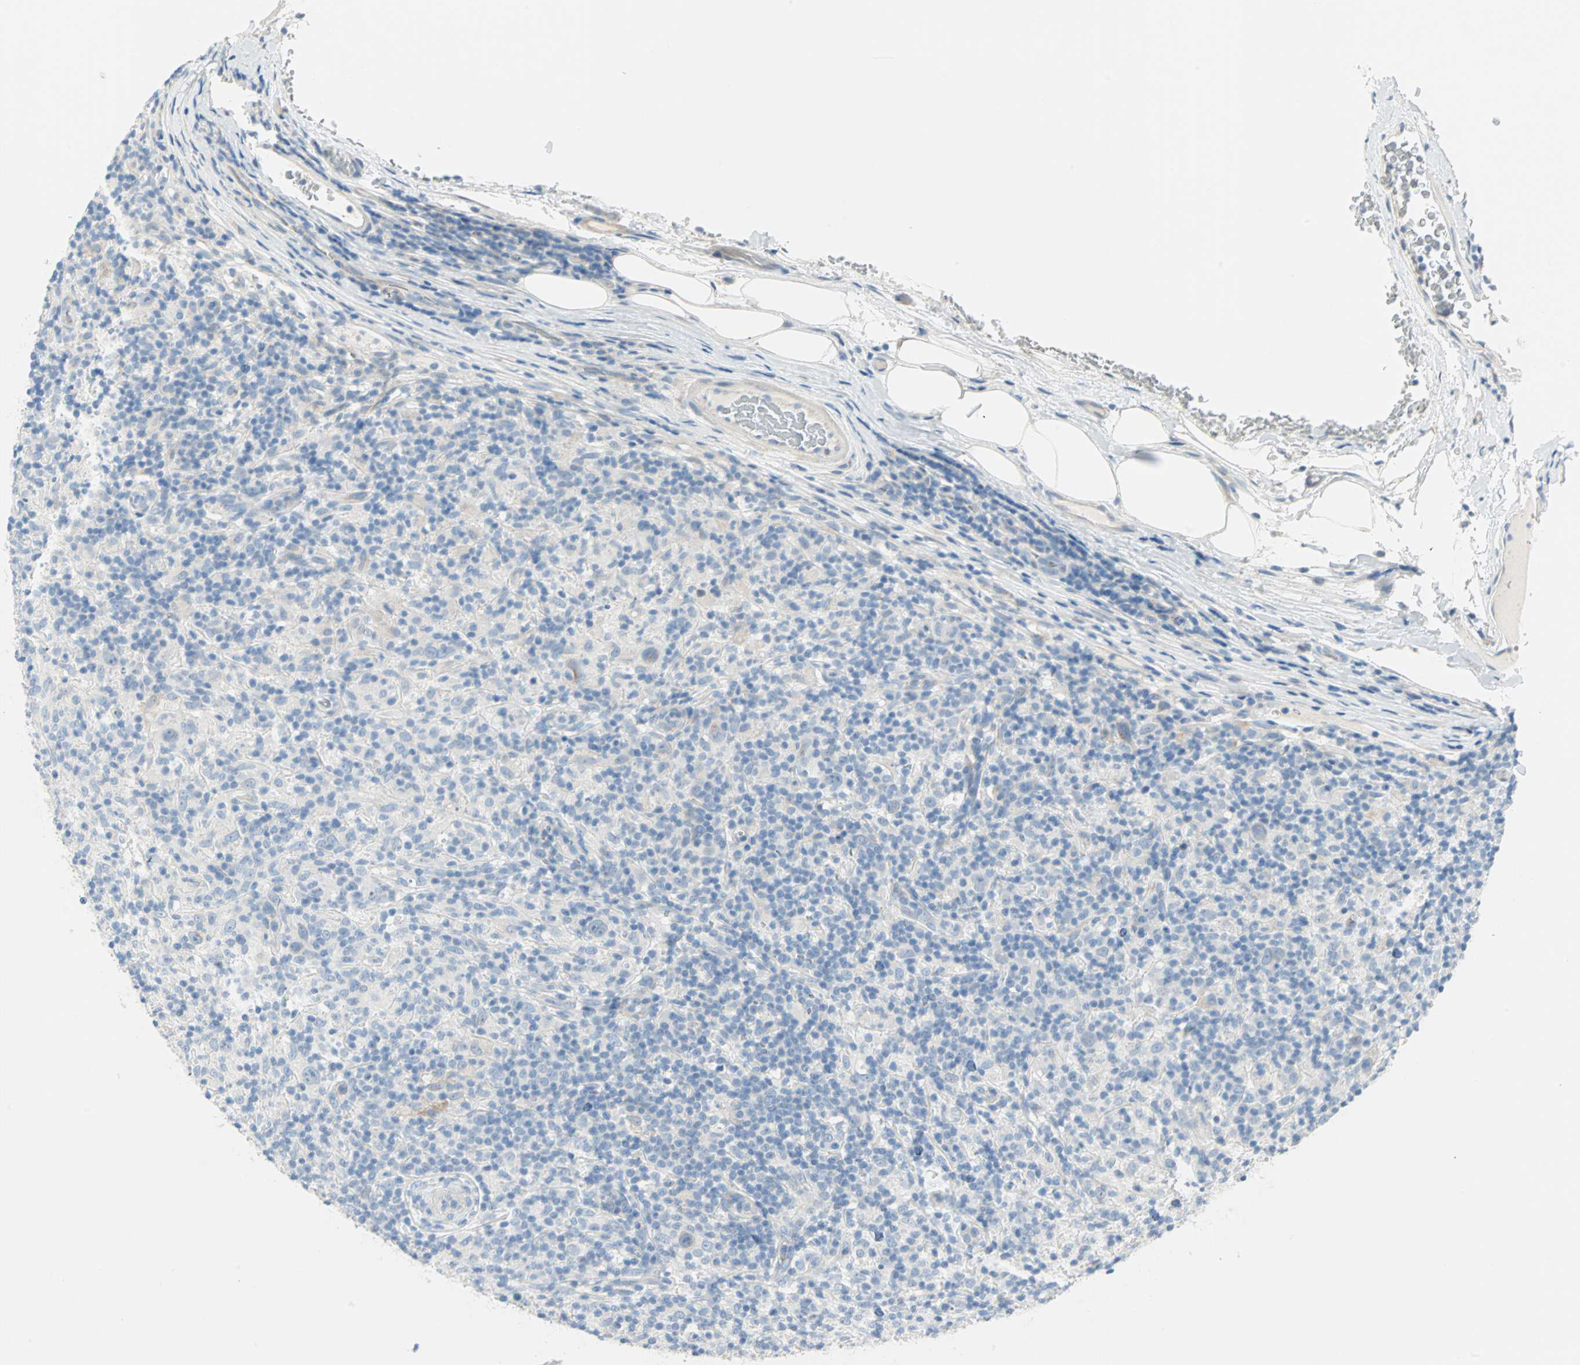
{"staining": {"intensity": "weak", "quantity": "<25%", "location": "cytoplasmic/membranous"}, "tissue": "lymphoma", "cell_type": "Tumor cells", "image_type": "cancer", "snomed": [{"axis": "morphology", "description": "Hodgkin's disease, NOS"}, {"axis": "topography", "description": "Lymph node"}], "caption": "High power microscopy image of an immunohistochemistry histopathology image of lymphoma, revealing no significant positivity in tumor cells.", "gene": "SULT1C2", "patient": {"sex": "male", "age": 70}}